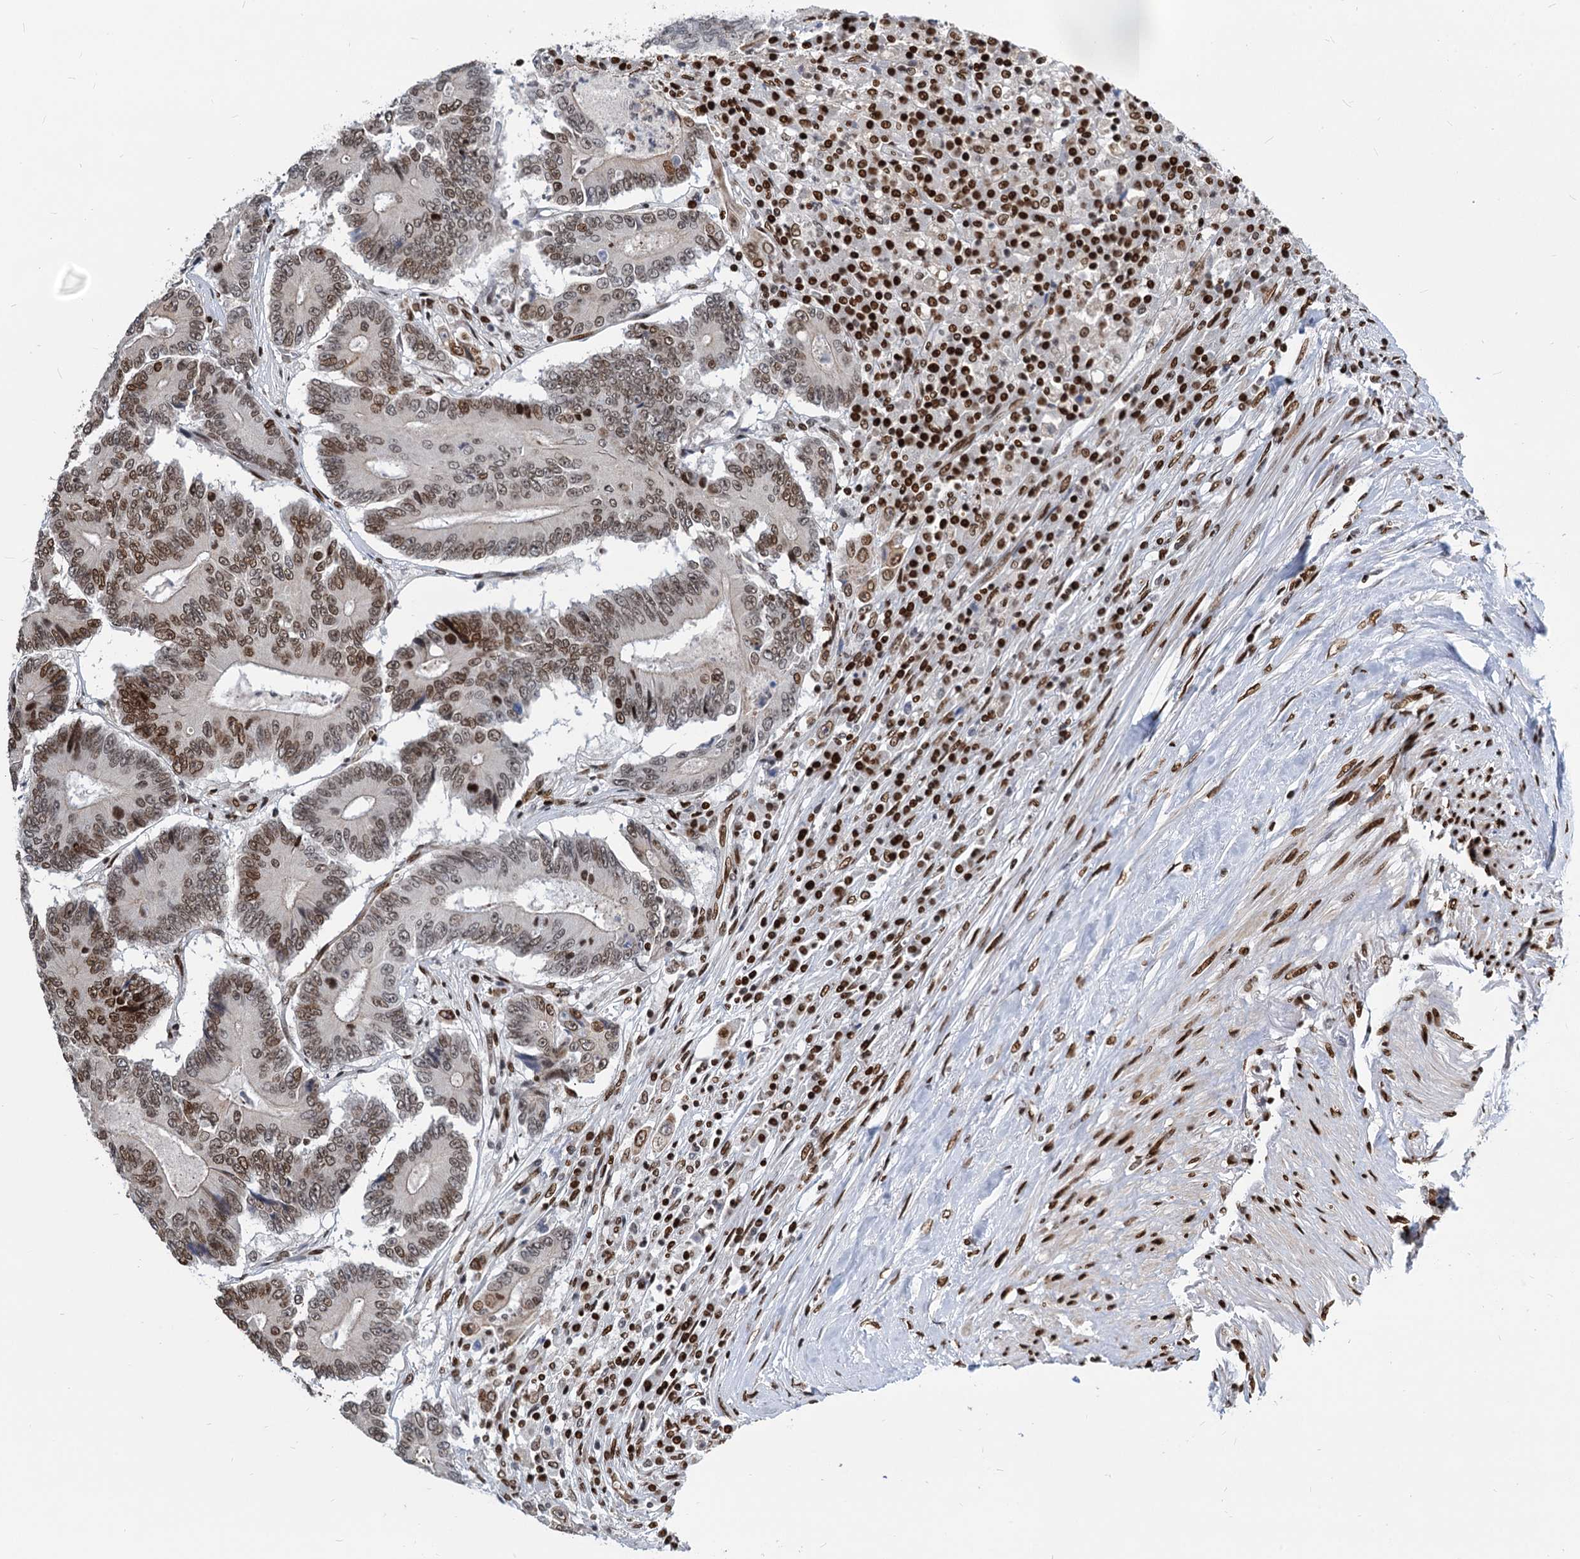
{"staining": {"intensity": "moderate", "quantity": ">75%", "location": "nuclear"}, "tissue": "colorectal cancer", "cell_type": "Tumor cells", "image_type": "cancer", "snomed": [{"axis": "morphology", "description": "Adenocarcinoma, NOS"}, {"axis": "topography", "description": "Colon"}], "caption": "A brown stain shows moderate nuclear expression of a protein in human colorectal adenocarcinoma tumor cells.", "gene": "MECP2", "patient": {"sex": "male", "age": 83}}